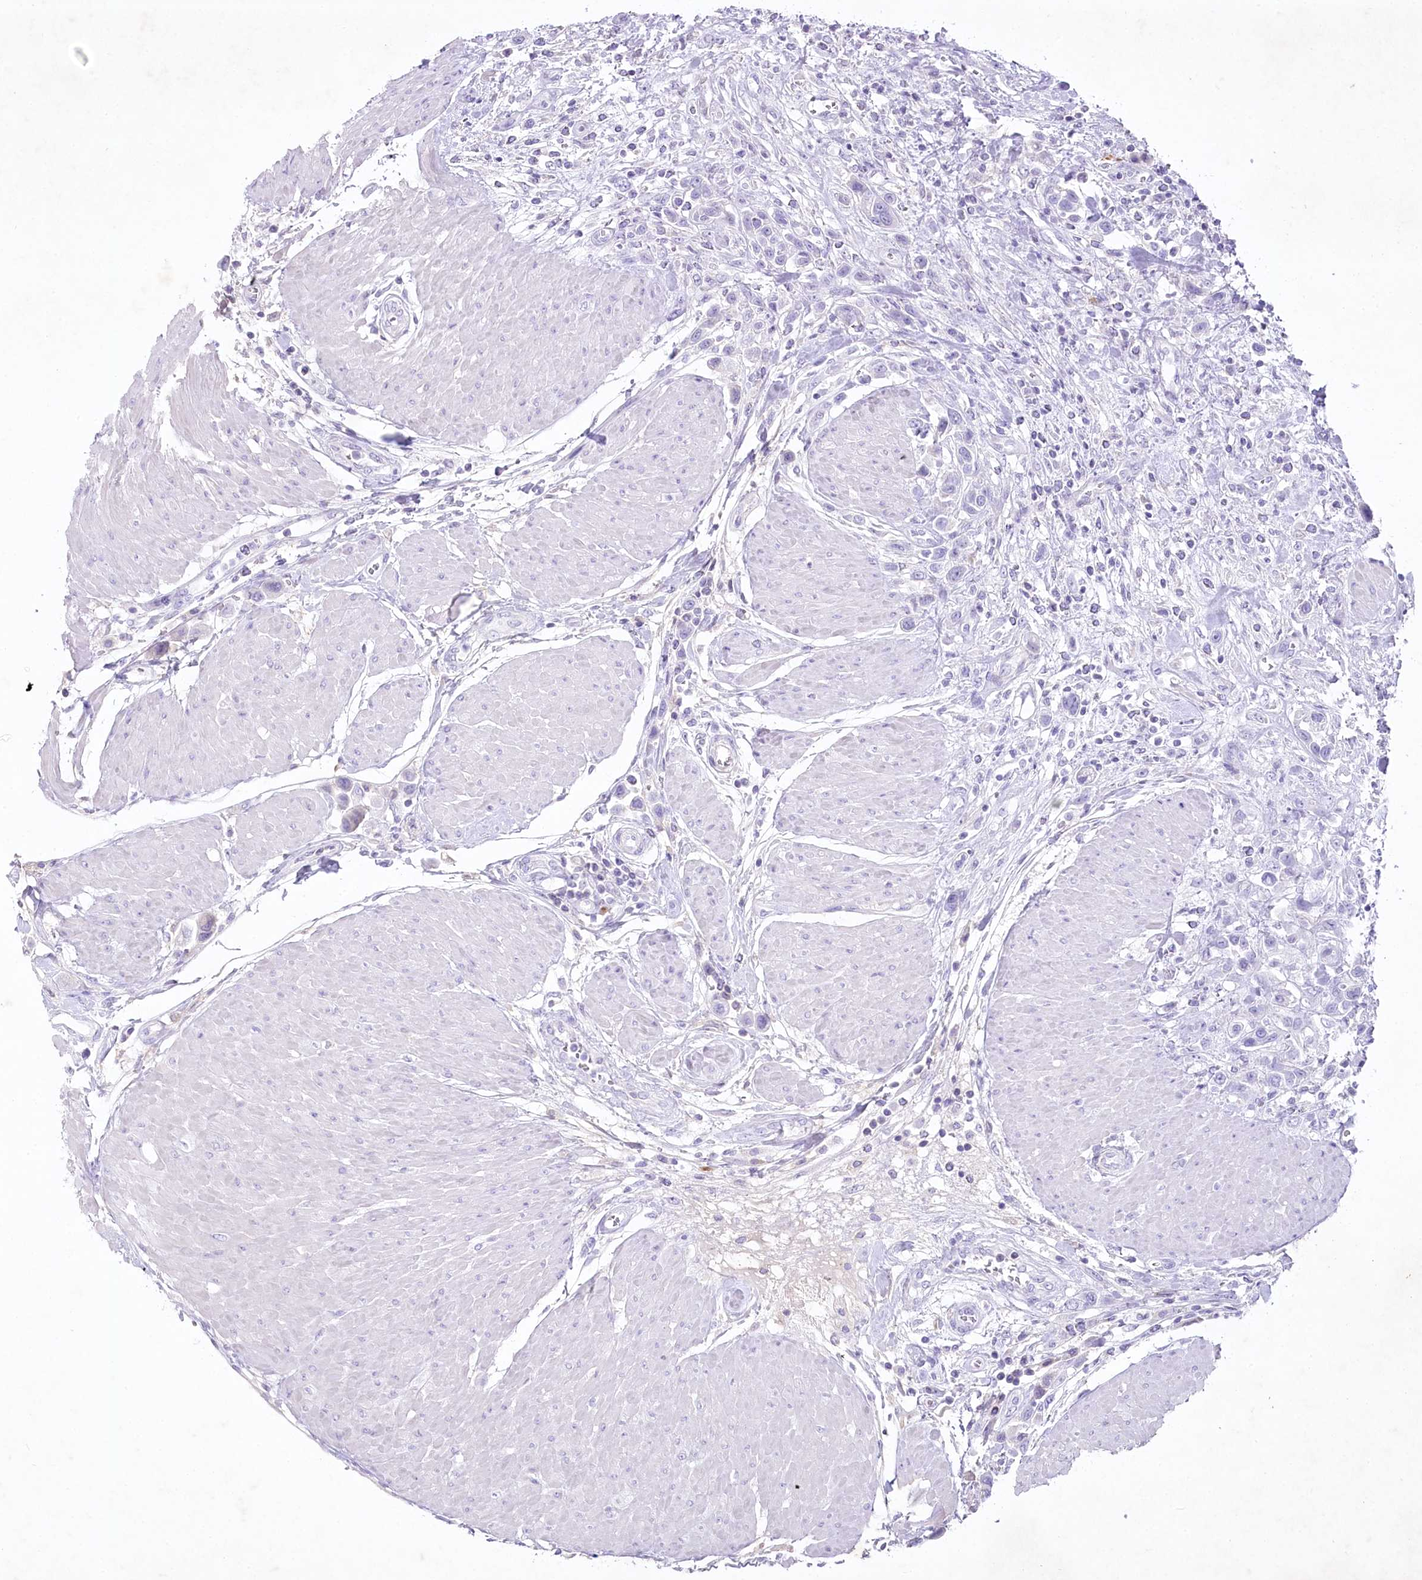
{"staining": {"intensity": "negative", "quantity": "none", "location": "none"}, "tissue": "urothelial cancer", "cell_type": "Tumor cells", "image_type": "cancer", "snomed": [{"axis": "morphology", "description": "Urothelial carcinoma, High grade"}, {"axis": "topography", "description": "Urinary bladder"}], "caption": "DAB immunohistochemical staining of human urothelial cancer shows no significant positivity in tumor cells.", "gene": "MYOZ1", "patient": {"sex": "male", "age": 50}}